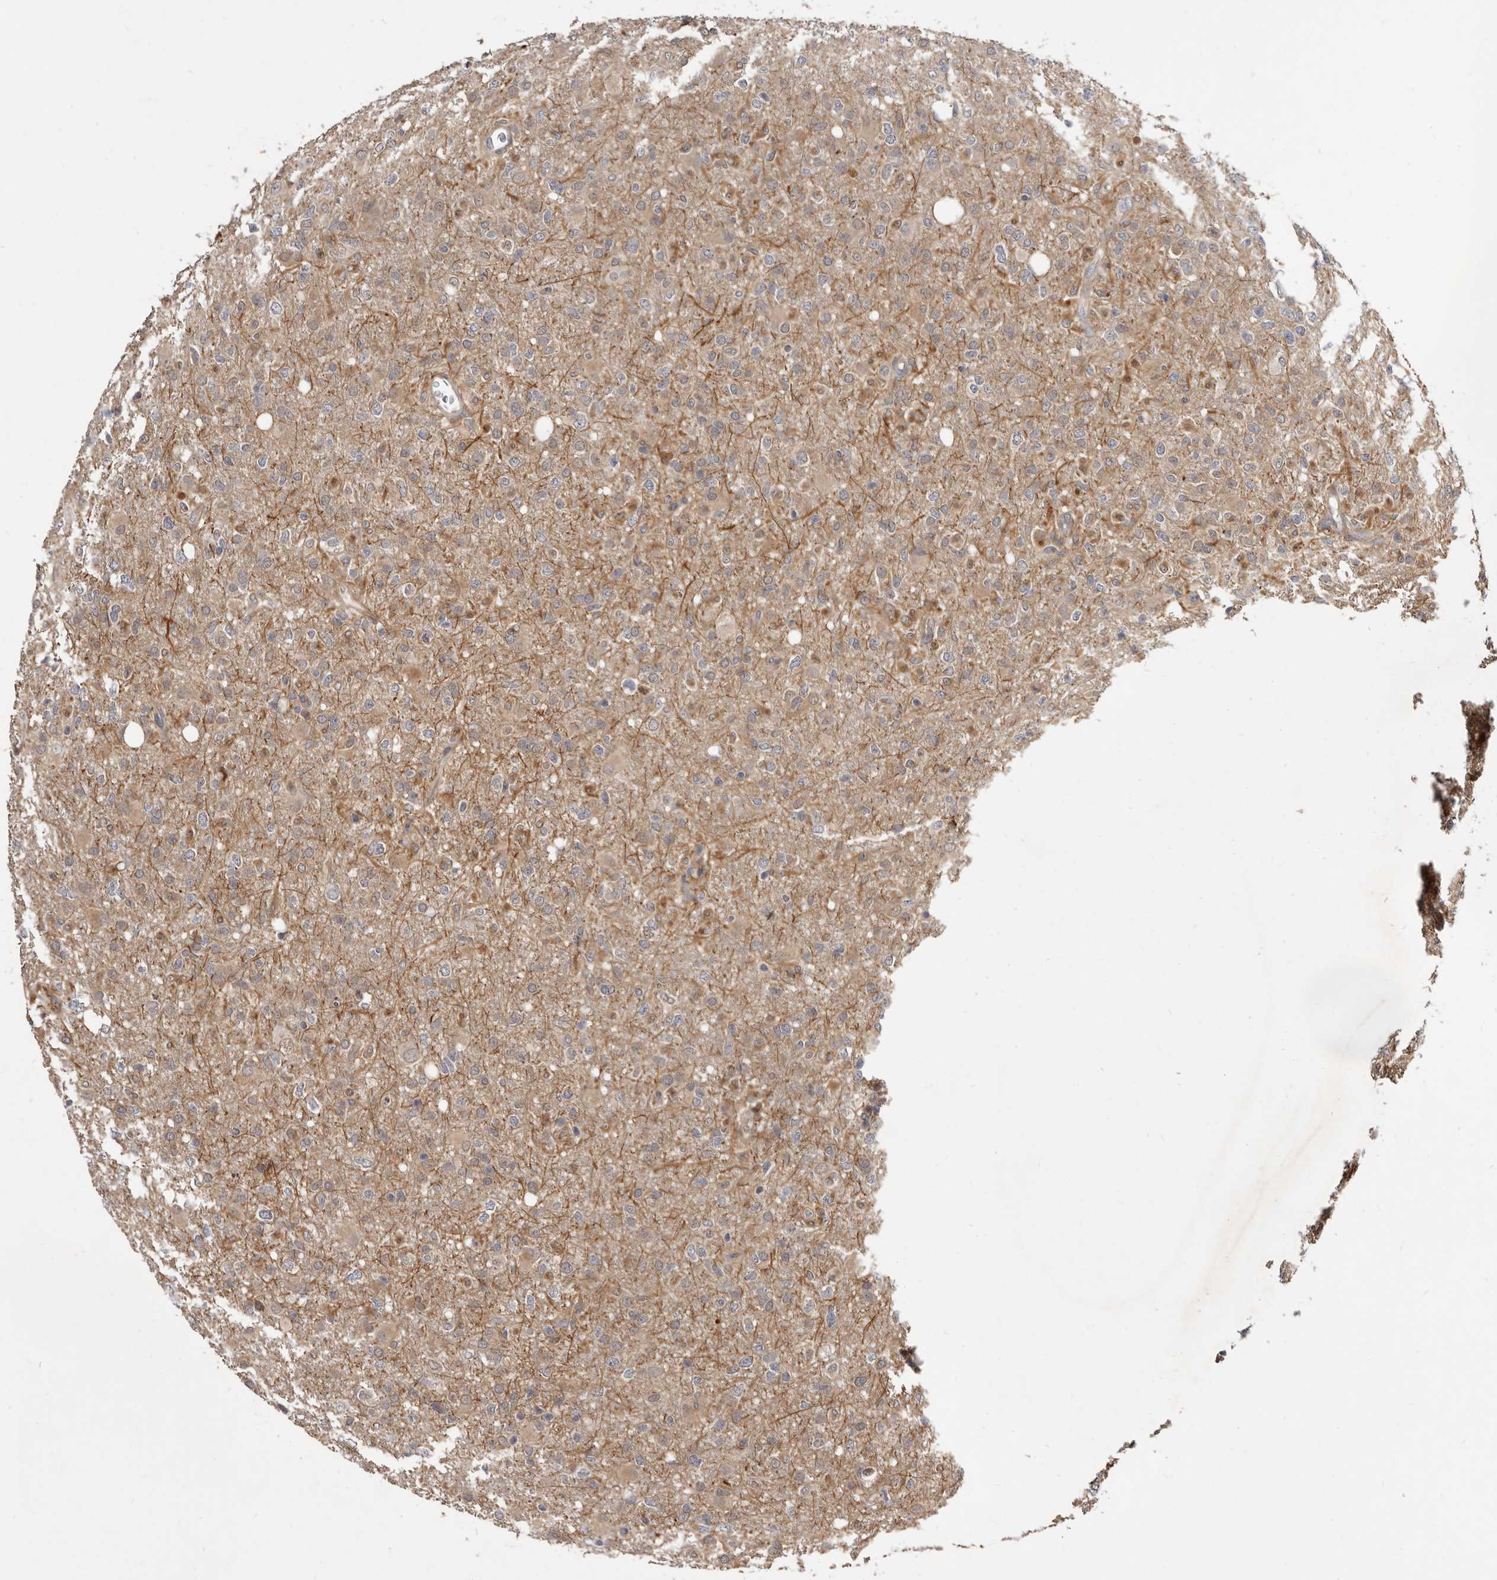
{"staining": {"intensity": "weak", "quantity": "<25%", "location": "cytoplasmic/membranous"}, "tissue": "glioma", "cell_type": "Tumor cells", "image_type": "cancer", "snomed": [{"axis": "morphology", "description": "Glioma, malignant, High grade"}, {"axis": "topography", "description": "Brain"}], "caption": "This is an IHC micrograph of human glioma. There is no positivity in tumor cells.", "gene": "INAVA", "patient": {"sex": "female", "age": 57}}